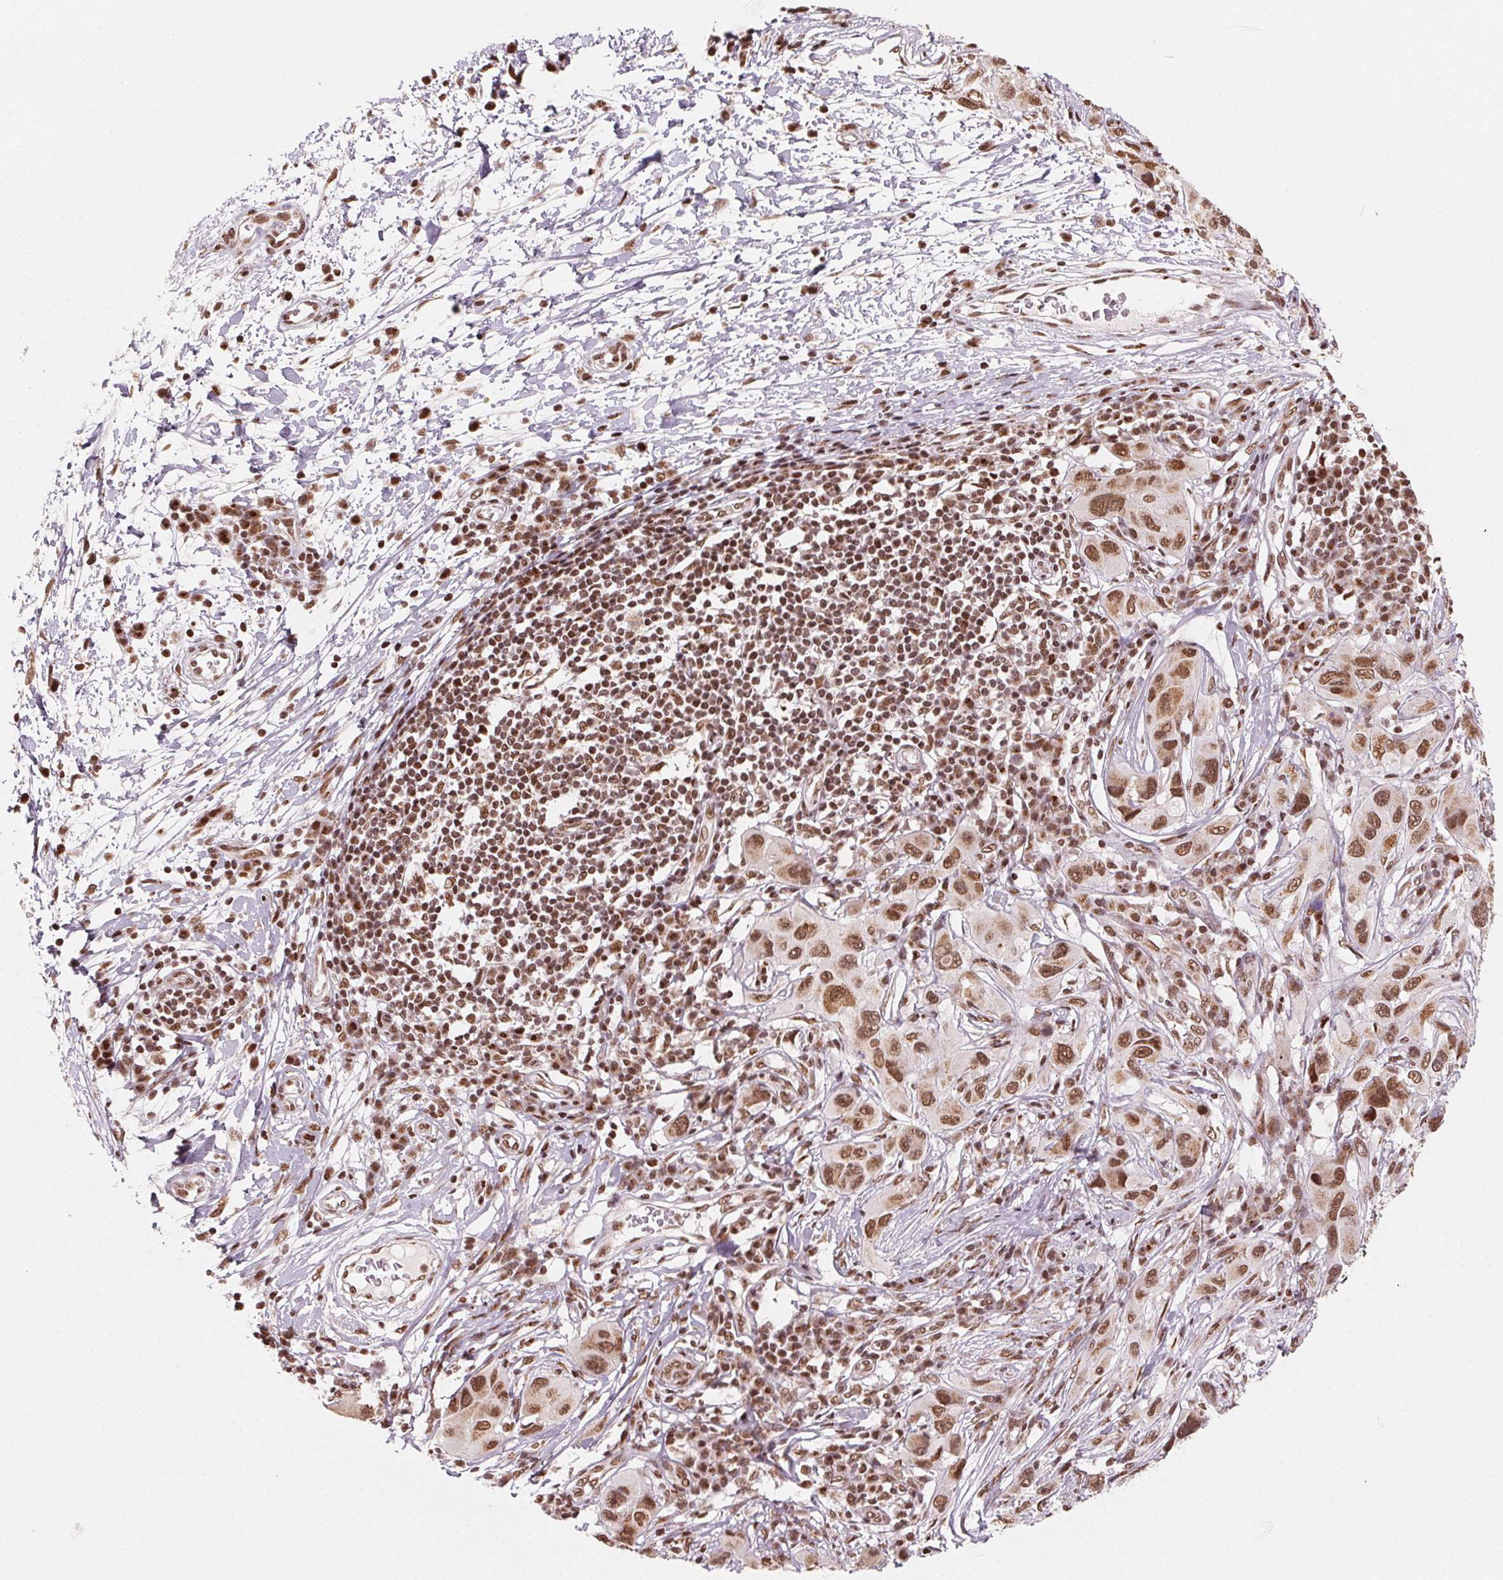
{"staining": {"intensity": "moderate", "quantity": ">75%", "location": "nuclear"}, "tissue": "melanoma", "cell_type": "Tumor cells", "image_type": "cancer", "snomed": [{"axis": "morphology", "description": "Malignant melanoma, NOS"}, {"axis": "topography", "description": "Skin"}], "caption": "This is a photomicrograph of immunohistochemistry staining of malignant melanoma, which shows moderate positivity in the nuclear of tumor cells.", "gene": "TOPORS", "patient": {"sex": "male", "age": 53}}